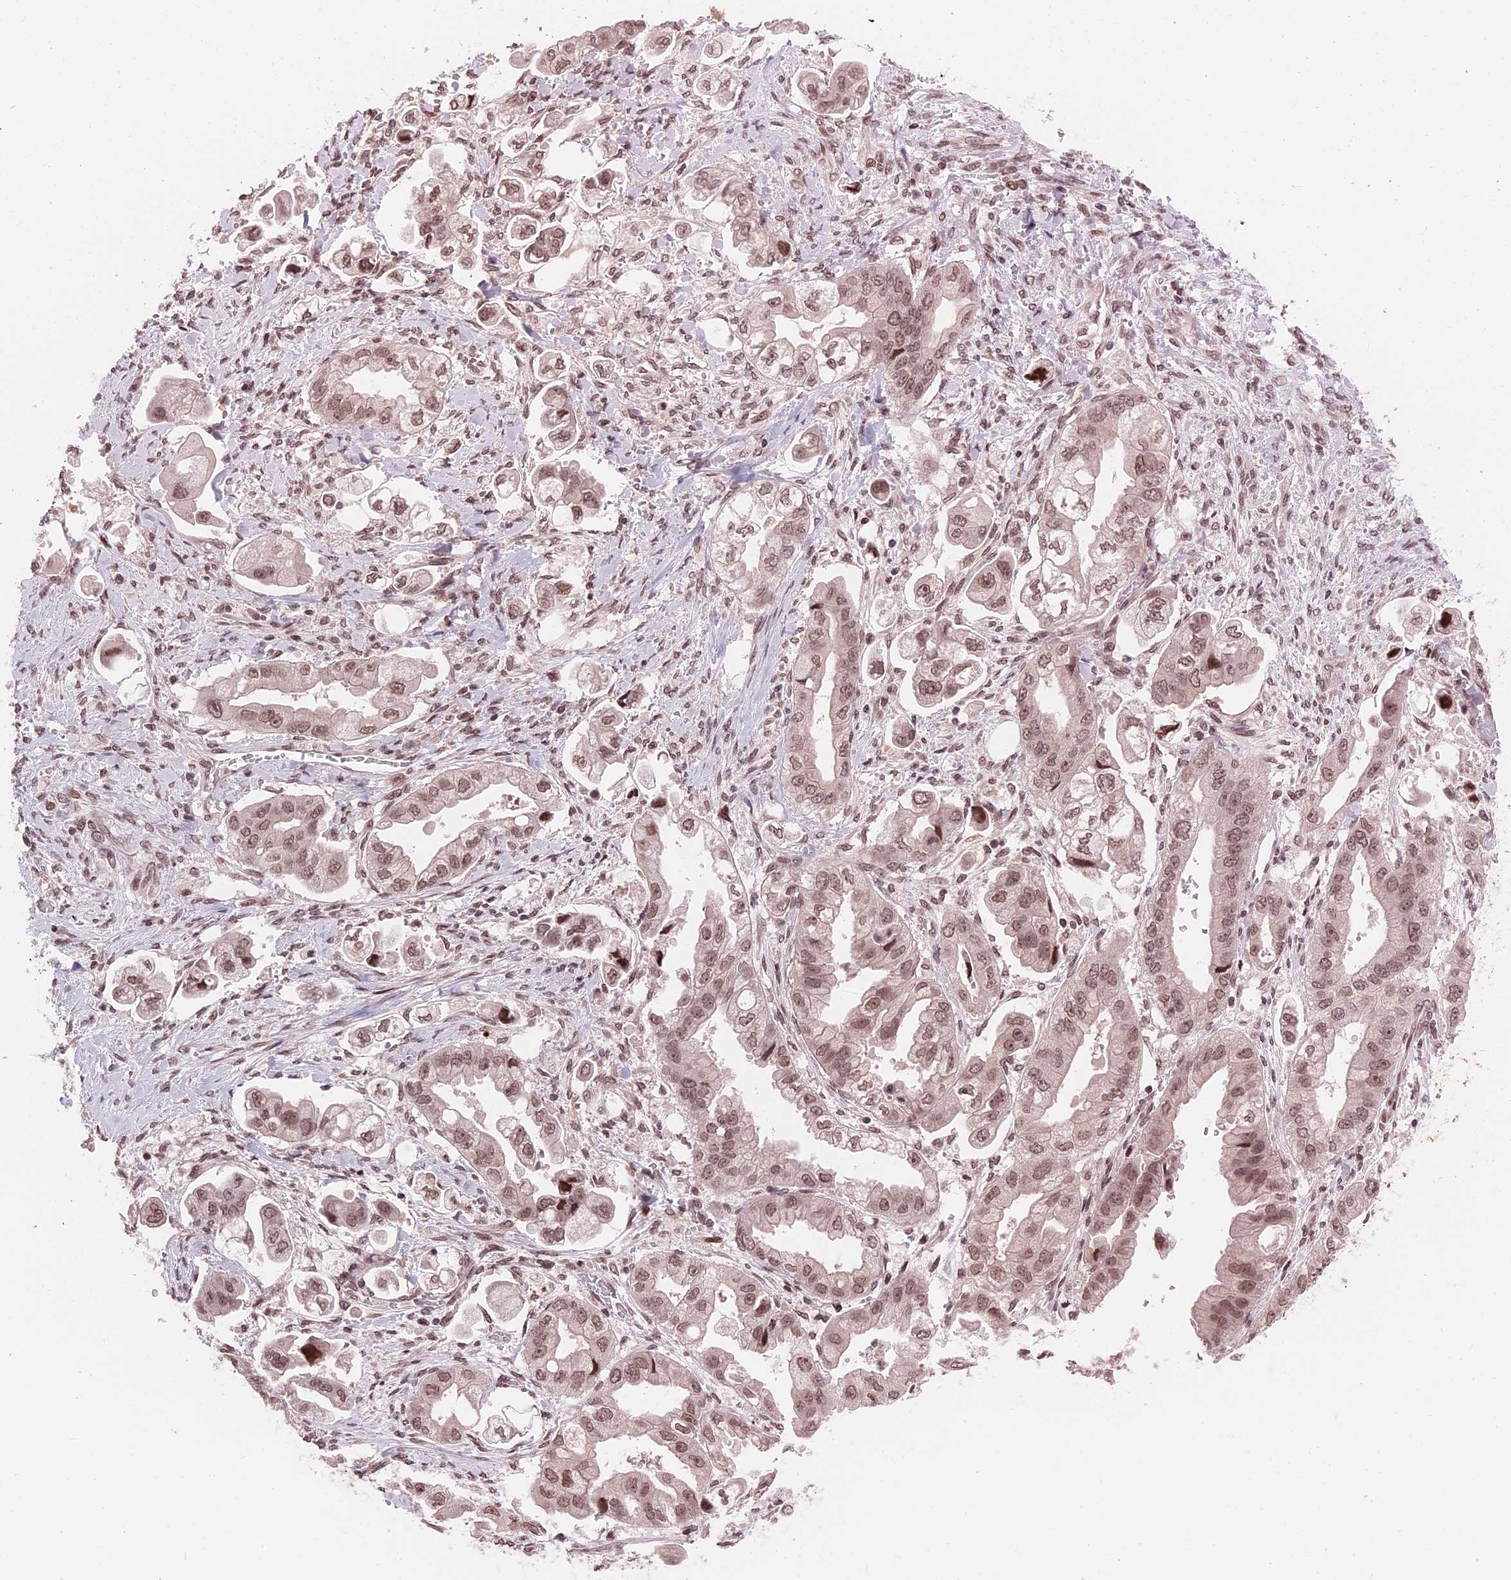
{"staining": {"intensity": "moderate", "quantity": ">75%", "location": "nuclear"}, "tissue": "stomach cancer", "cell_type": "Tumor cells", "image_type": "cancer", "snomed": [{"axis": "morphology", "description": "Adenocarcinoma, NOS"}, {"axis": "topography", "description": "Stomach"}], "caption": "Immunohistochemistry (IHC) of human stomach adenocarcinoma exhibits medium levels of moderate nuclear expression in about >75% of tumor cells.", "gene": "NR2C2AP", "patient": {"sex": "male", "age": 62}}